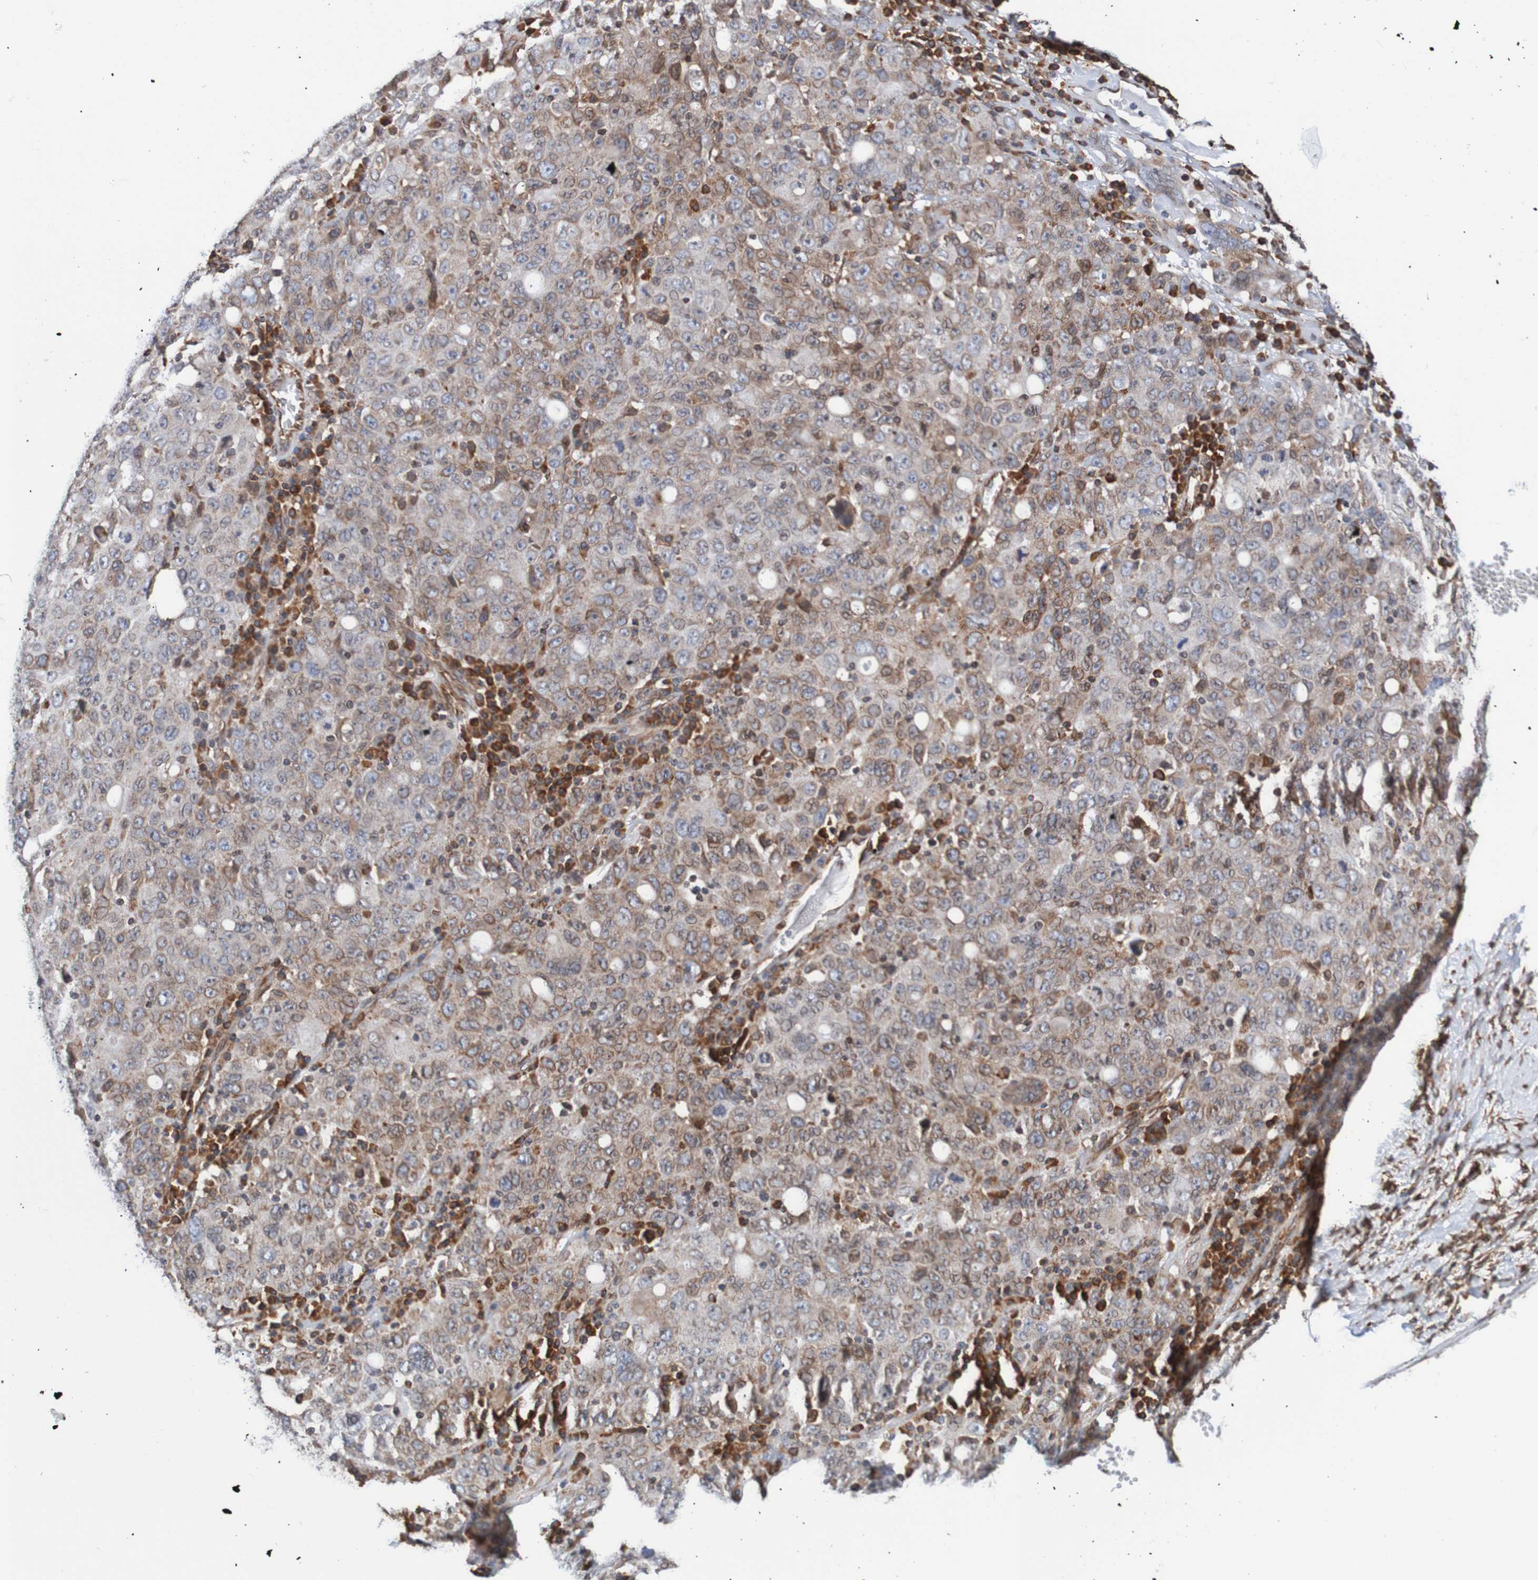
{"staining": {"intensity": "moderate", "quantity": "25%-75%", "location": "cytoplasmic/membranous"}, "tissue": "ovarian cancer", "cell_type": "Tumor cells", "image_type": "cancer", "snomed": [{"axis": "morphology", "description": "Carcinoma, endometroid"}, {"axis": "topography", "description": "Ovary"}], "caption": "Ovarian cancer was stained to show a protein in brown. There is medium levels of moderate cytoplasmic/membranous staining in about 25%-75% of tumor cells.", "gene": "TMEM109", "patient": {"sex": "female", "age": 62}}